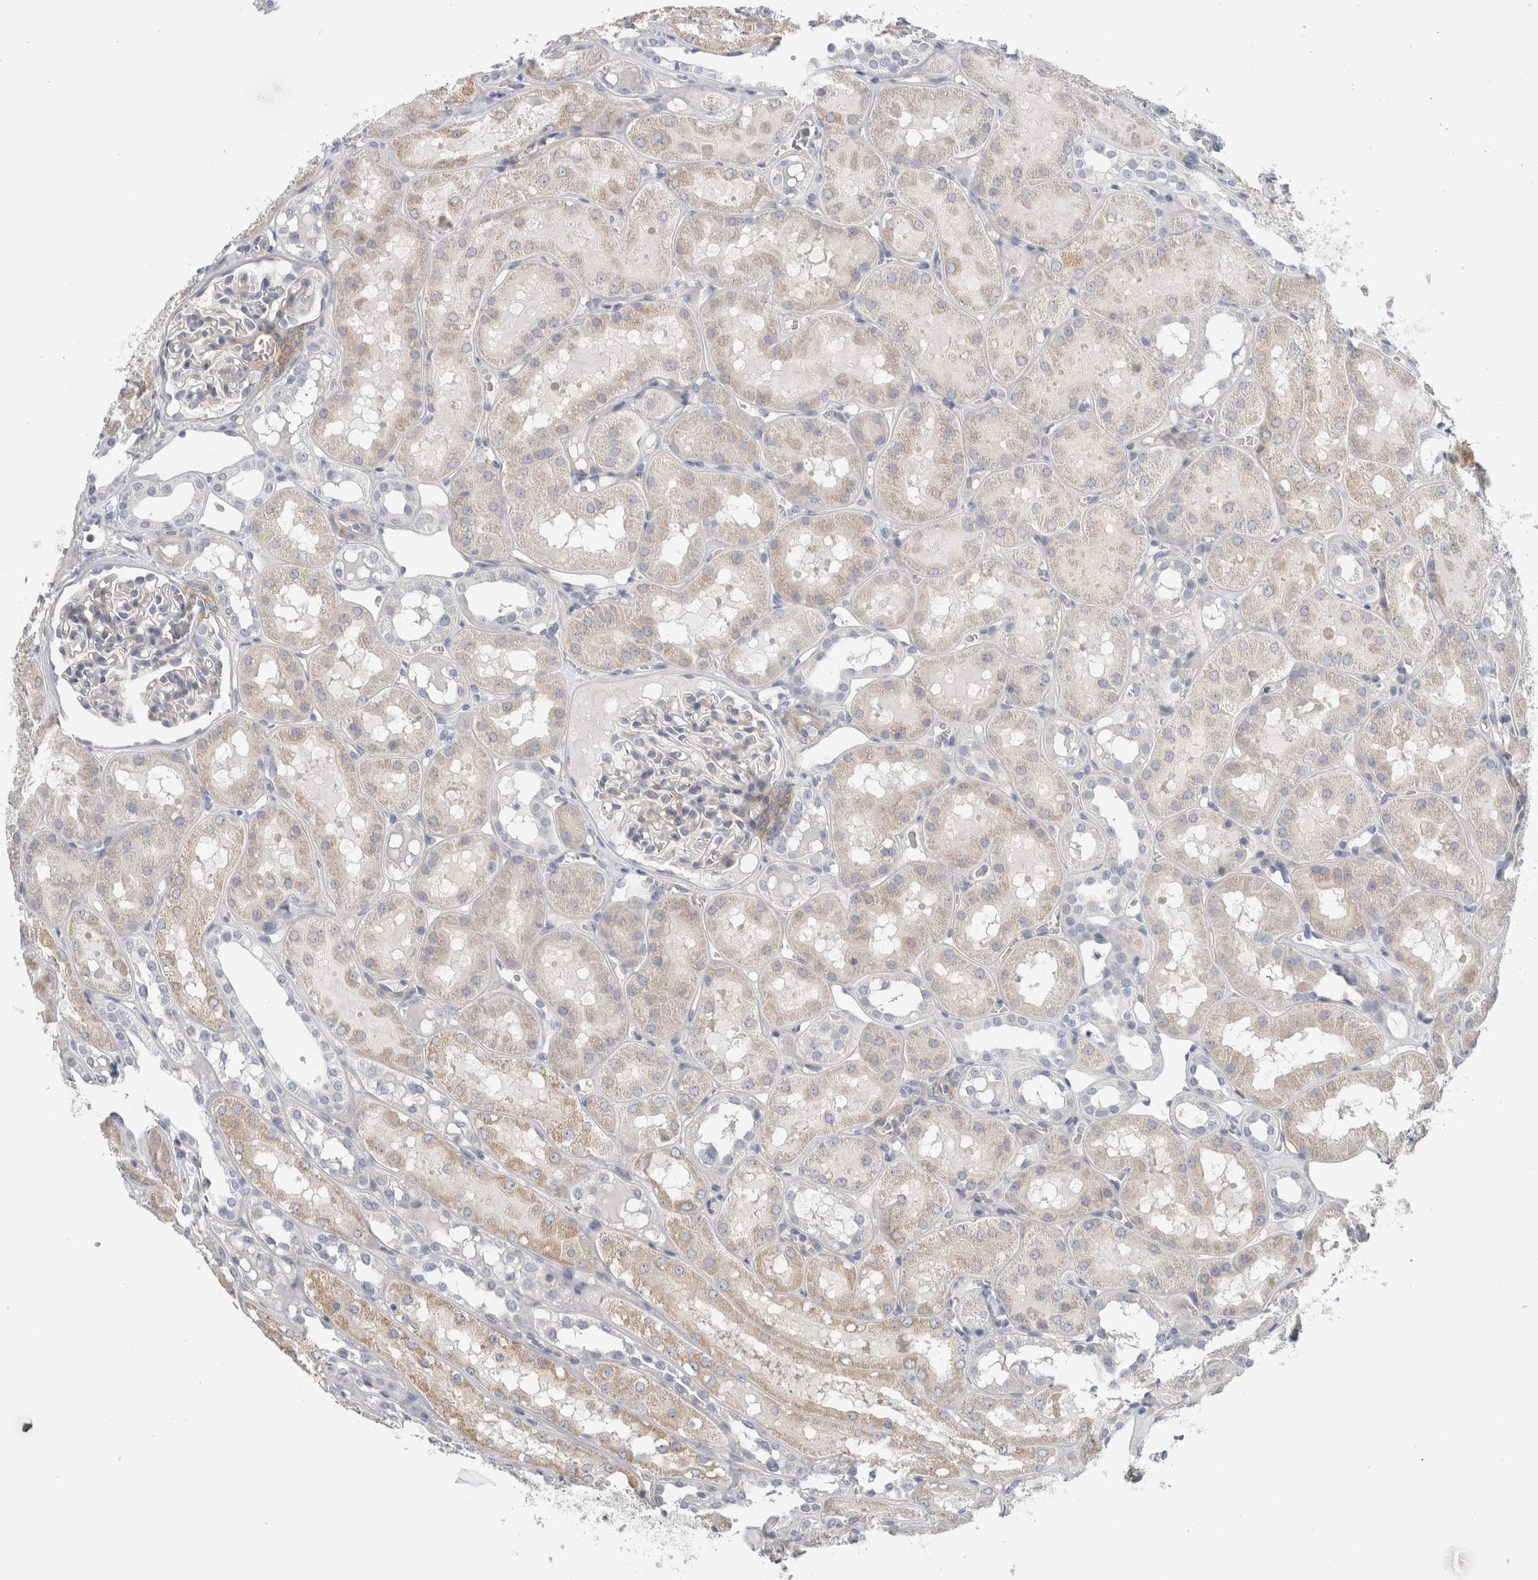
{"staining": {"intensity": "negative", "quantity": "none", "location": "none"}, "tissue": "kidney", "cell_type": "Cells in glomeruli", "image_type": "normal", "snomed": [{"axis": "morphology", "description": "Normal tissue, NOS"}, {"axis": "topography", "description": "Kidney"}, {"axis": "topography", "description": "Urinary bladder"}], "caption": "This is an immunohistochemistry micrograph of benign human kidney. There is no staining in cells in glomeruli.", "gene": "CD55", "patient": {"sex": "male", "age": 16}}